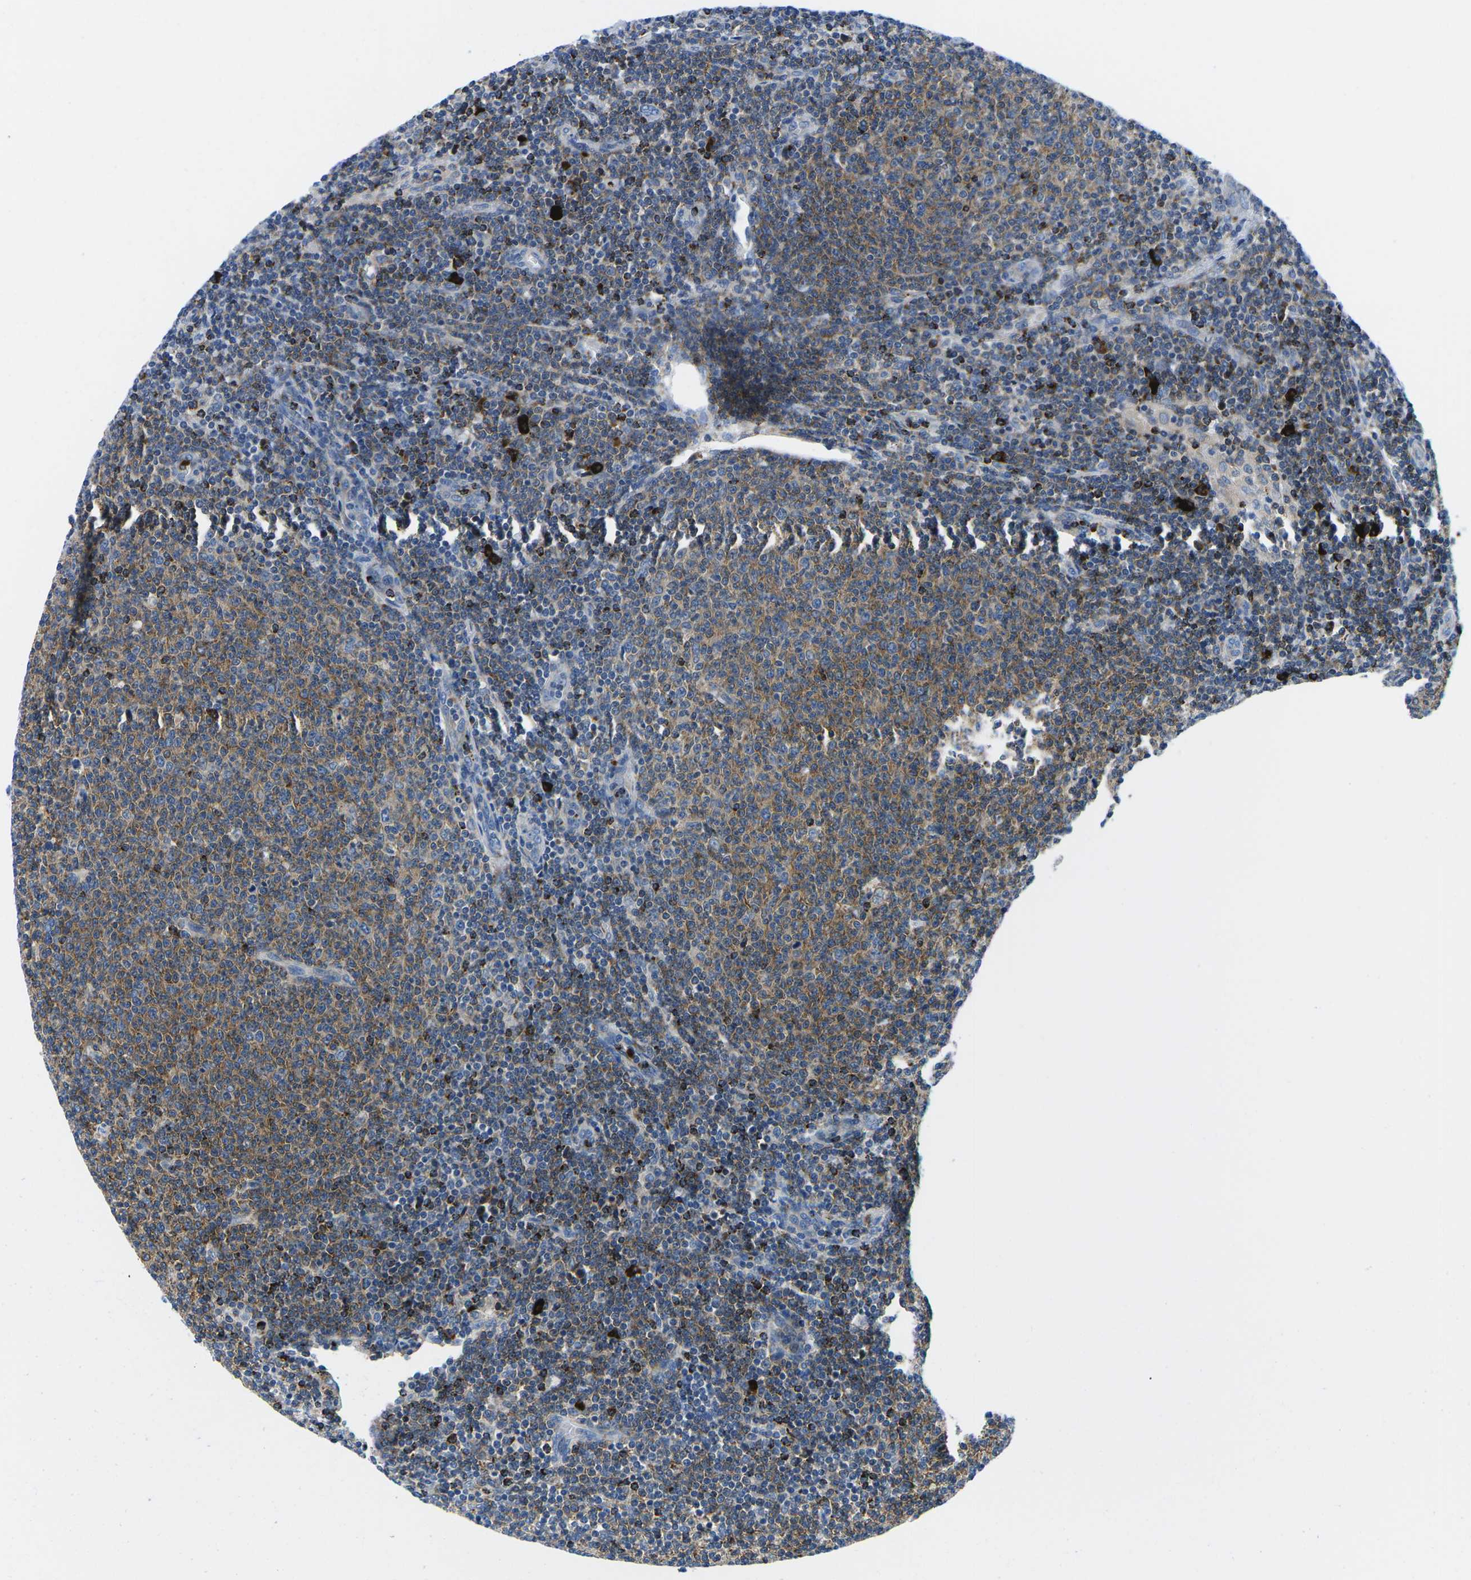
{"staining": {"intensity": "weak", "quantity": "25%-75%", "location": "cytoplasmic/membranous"}, "tissue": "lymphoma", "cell_type": "Tumor cells", "image_type": "cancer", "snomed": [{"axis": "morphology", "description": "Malignant lymphoma, non-Hodgkin's type, Low grade"}, {"axis": "topography", "description": "Lymph node"}], "caption": "Tumor cells show weak cytoplasmic/membranous staining in approximately 25%-75% of cells in lymphoma.", "gene": "MC4R", "patient": {"sex": "male", "age": 66}}